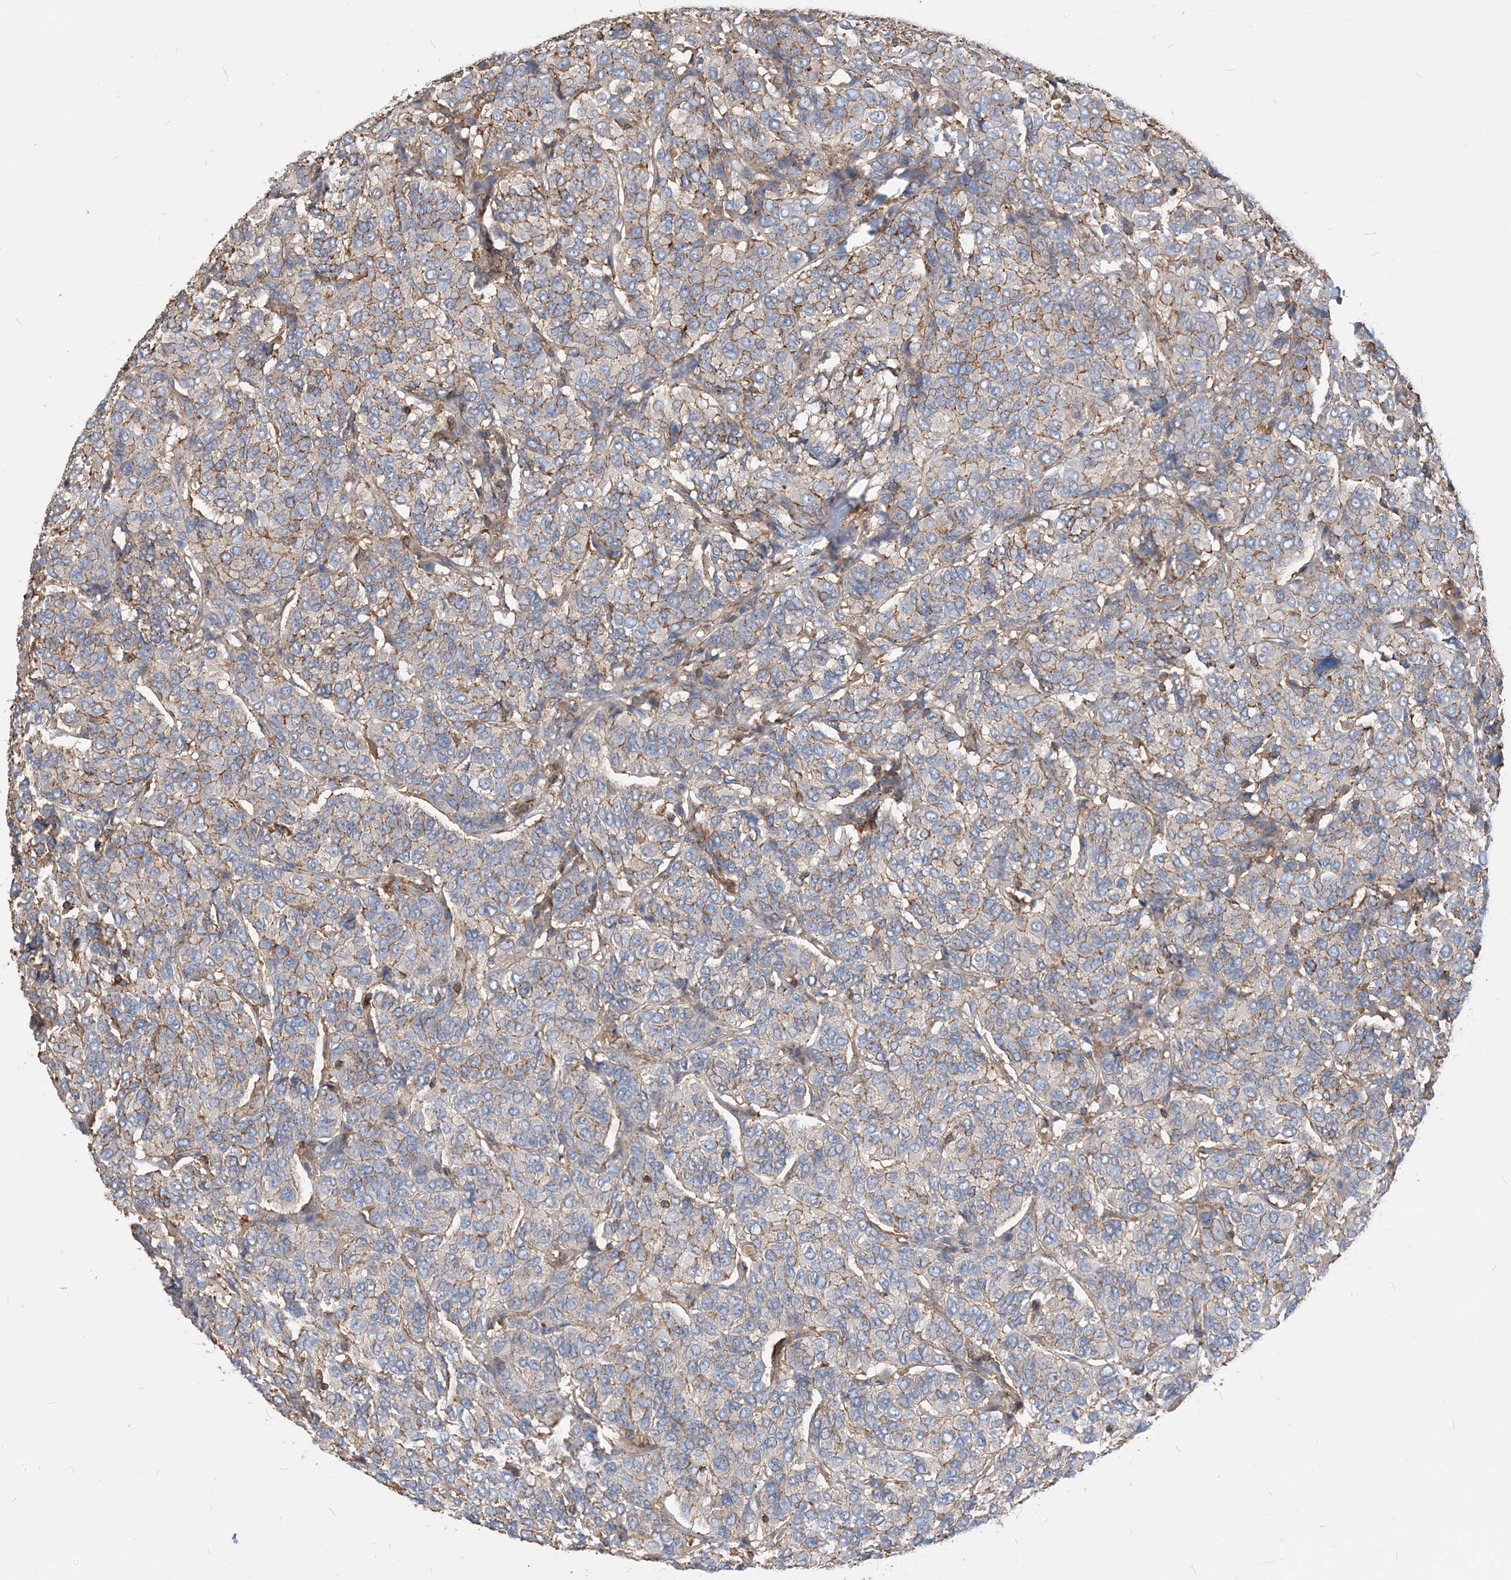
{"staining": {"intensity": "moderate", "quantity": "<25%", "location": "cytoplasmic/membranous"}, "tissue": "breast cancer", "cell_type": "Tumor cells", "image_type": "cancer", "snomed": [{"axis": "morphology", "description": "Duct carcinoma"}, {"axis": "topography", "description": "Breast"}], "caption": "A brown stain labels moderate cytoplasmic/membranous expression of a protein in invasive ductal carcinoma (breast) tumor cells.", "gene": "PARVG", "patient": {"sex": "female", "age": 55}}